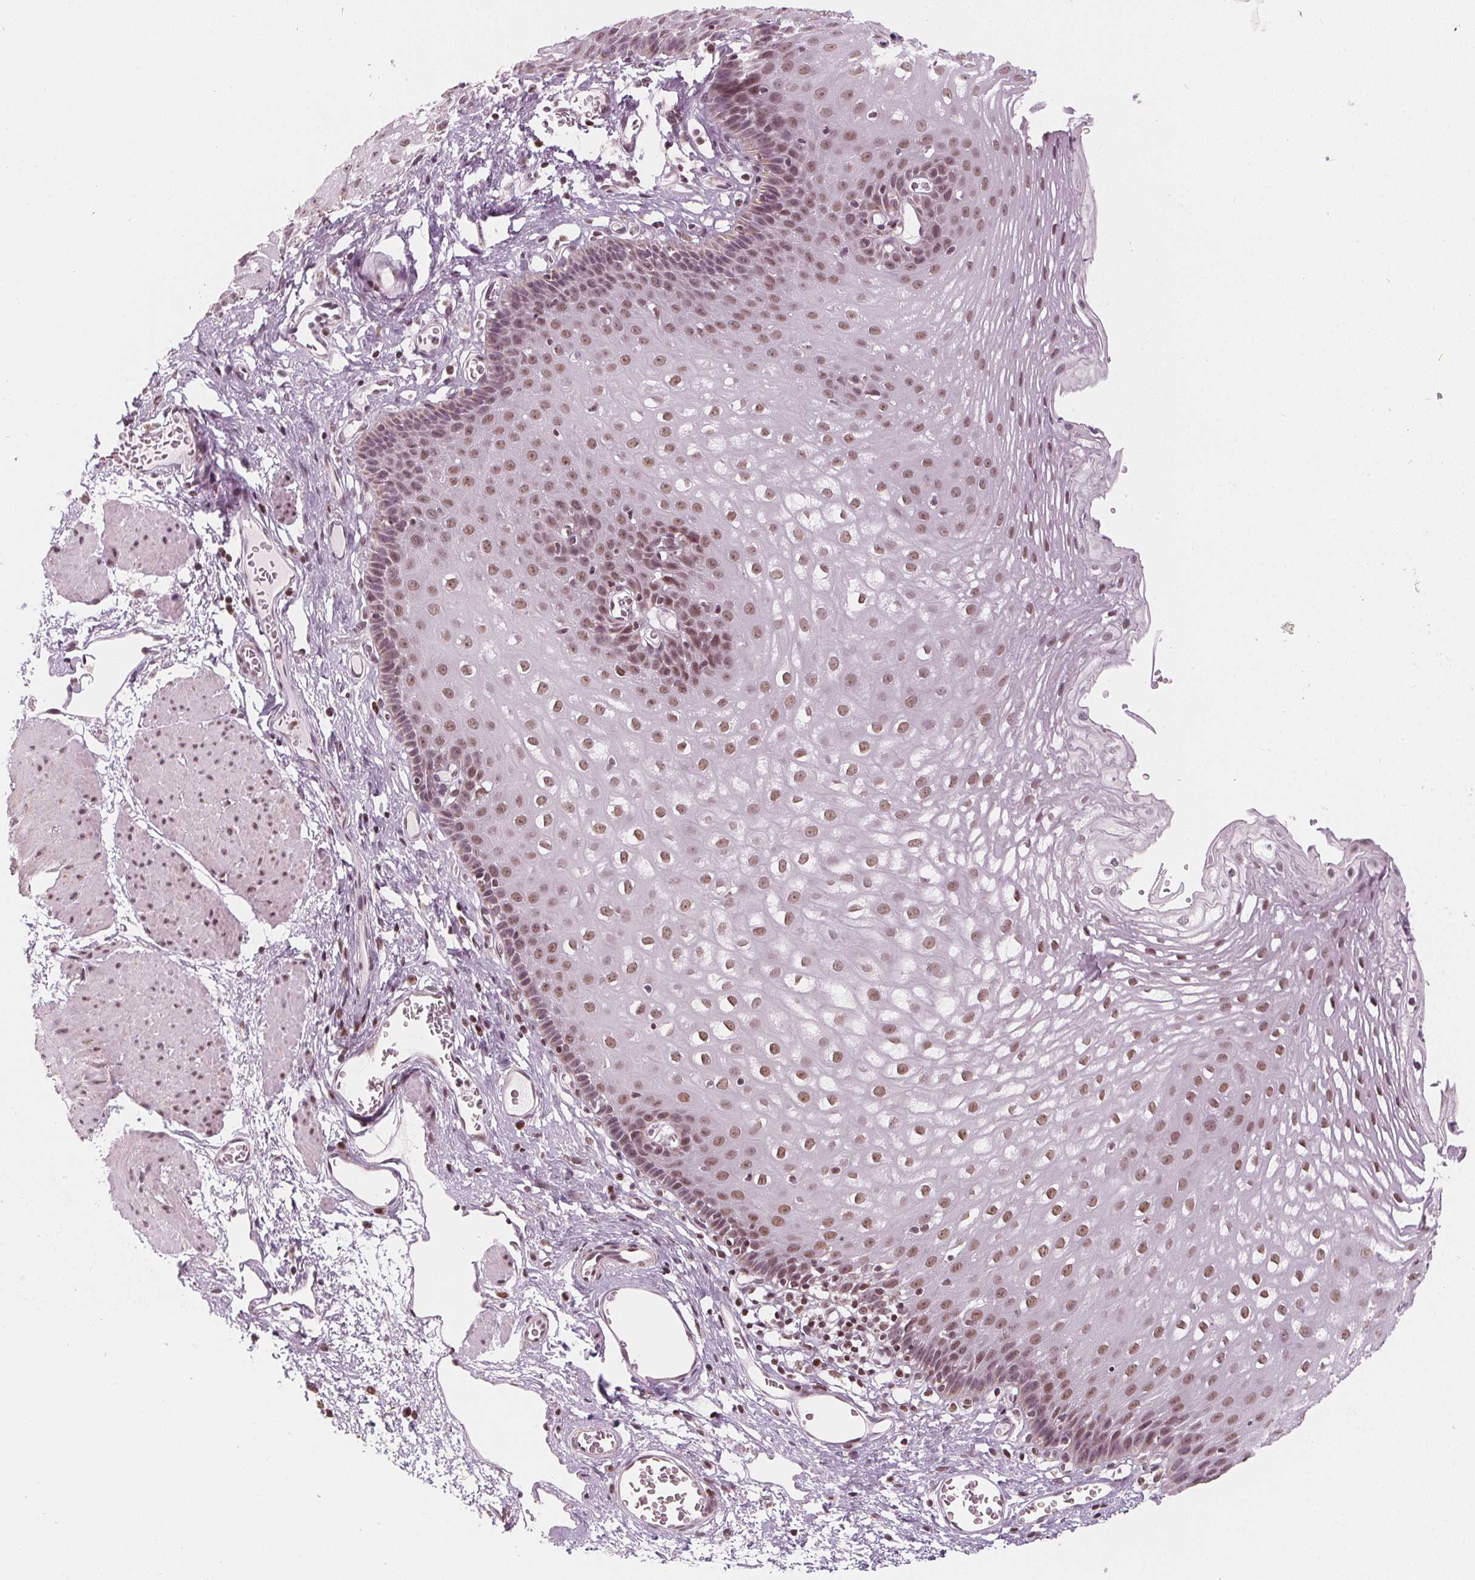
{"staining": {"intensity": "moderate", "quantity": ">75%", "location": "nuclear"}, "tissue": "esophagus", "cell_type": "Squamous epithelial cells", "image_type": "normal", "snomed": [{"axis": "morphology", "description": "Normal tissue, NOS"}, {"axis": "topography", "description": "Esophagus"}], "caption": "Human esophagus stained for a protein (brown) exhibits moderate nuclear positive staining in about >75% of squamous epithelial cells.", "gene": "DPM2", "patient": {"sex": "male", "age": 72}}